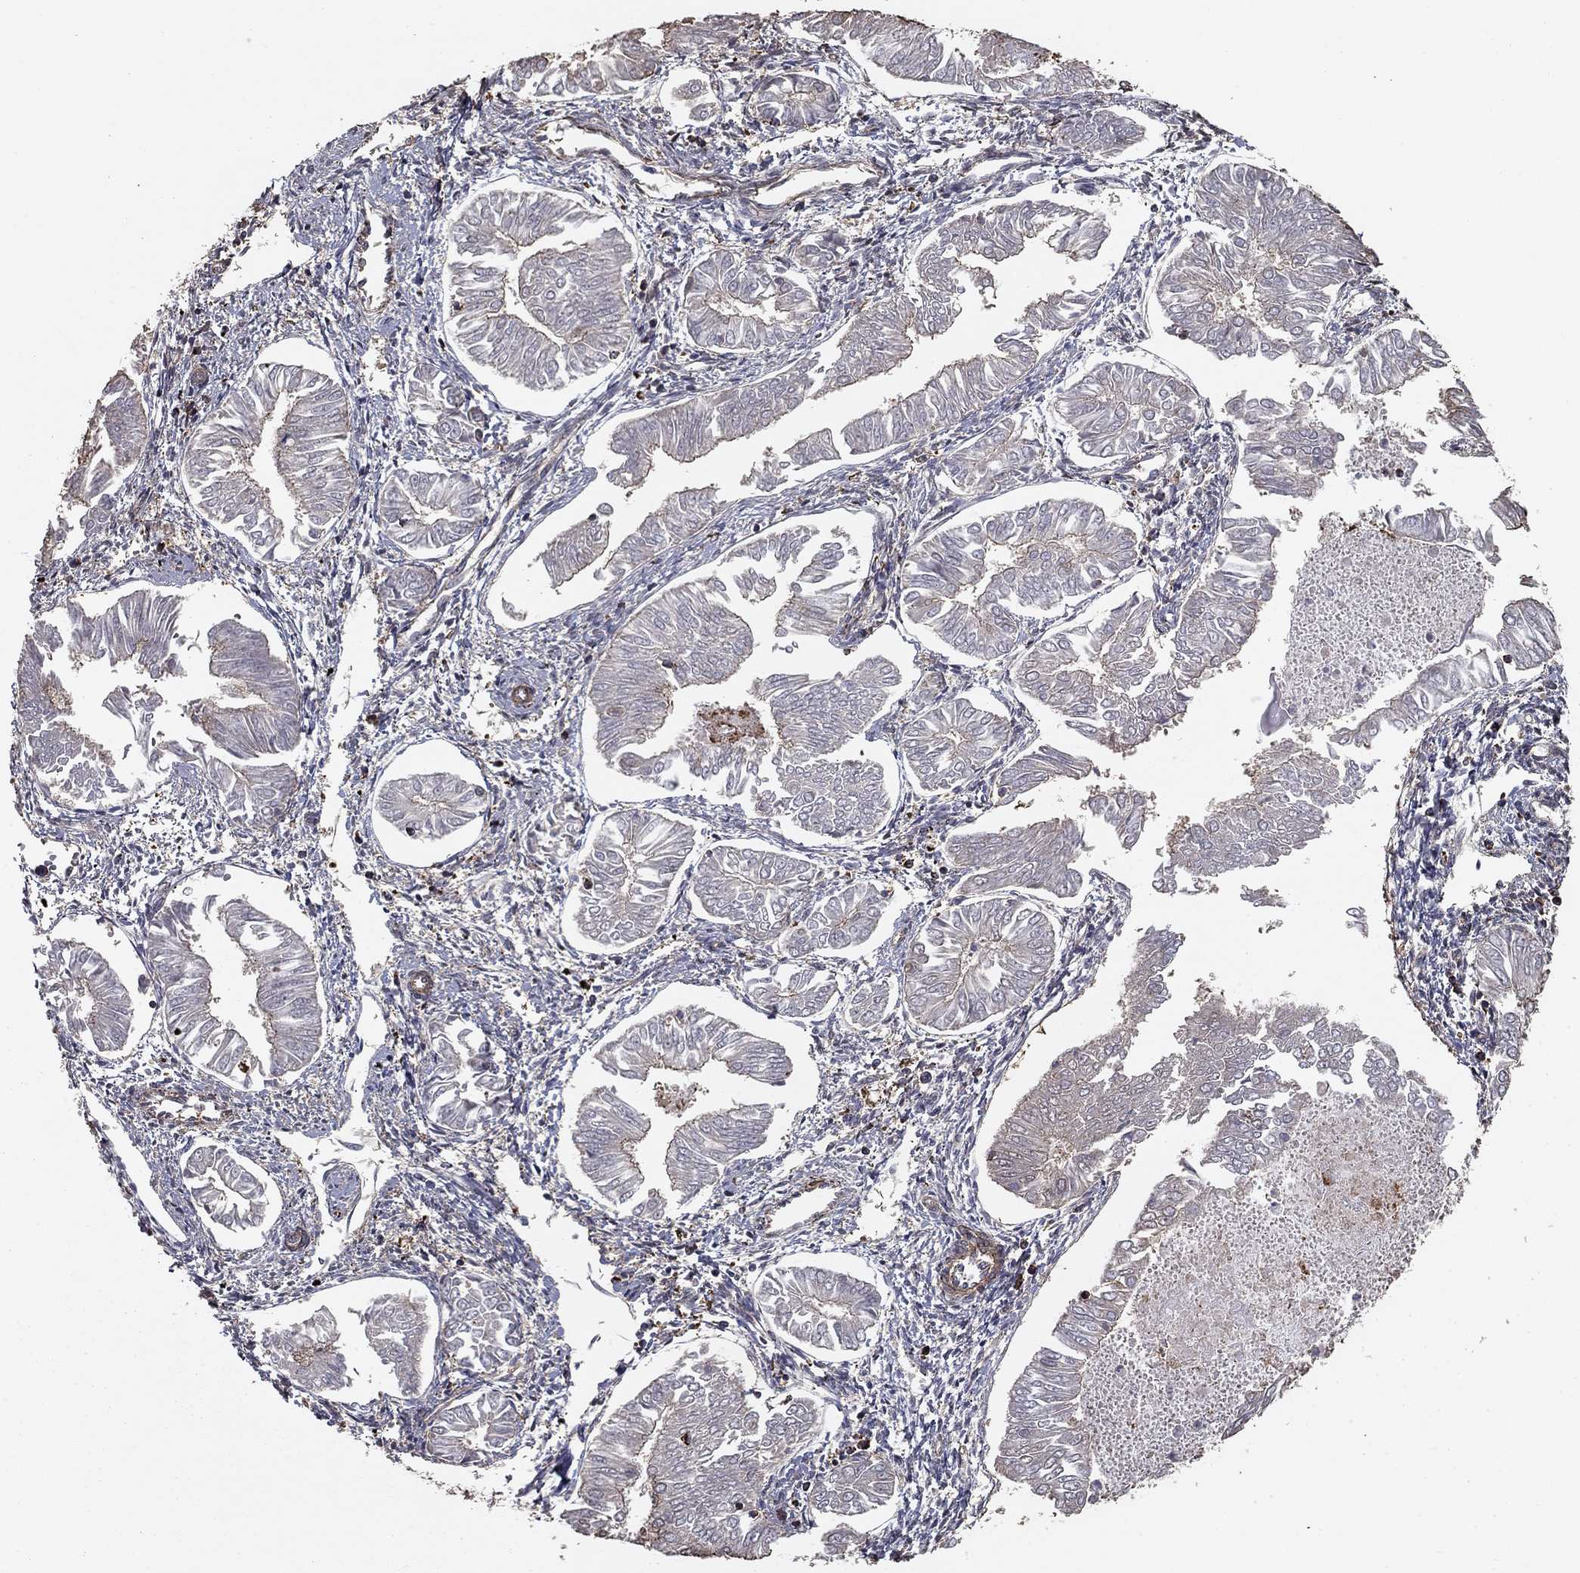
{"staining": {"intensity": "negative", "quantity": "none", "location": "none"}, "tissue": "endometrial cancer", "cell_type": "Tumor cells", "image_type": "cancer", "snomed": [{"axis": "morphology", "description": "Adenocarcinoma, NOS"}, {"axis": "topography", "description": "Endometrium"}], "caption": "Endometrial adenocarcinoma was stained to show a protein in brown. There is no significant positivity in tumor cells. (DAB IHC visualized using brightfield microscopy, high magnification).", "gene": "HABP4", "patient": {"sex": "female", "age": 53}}